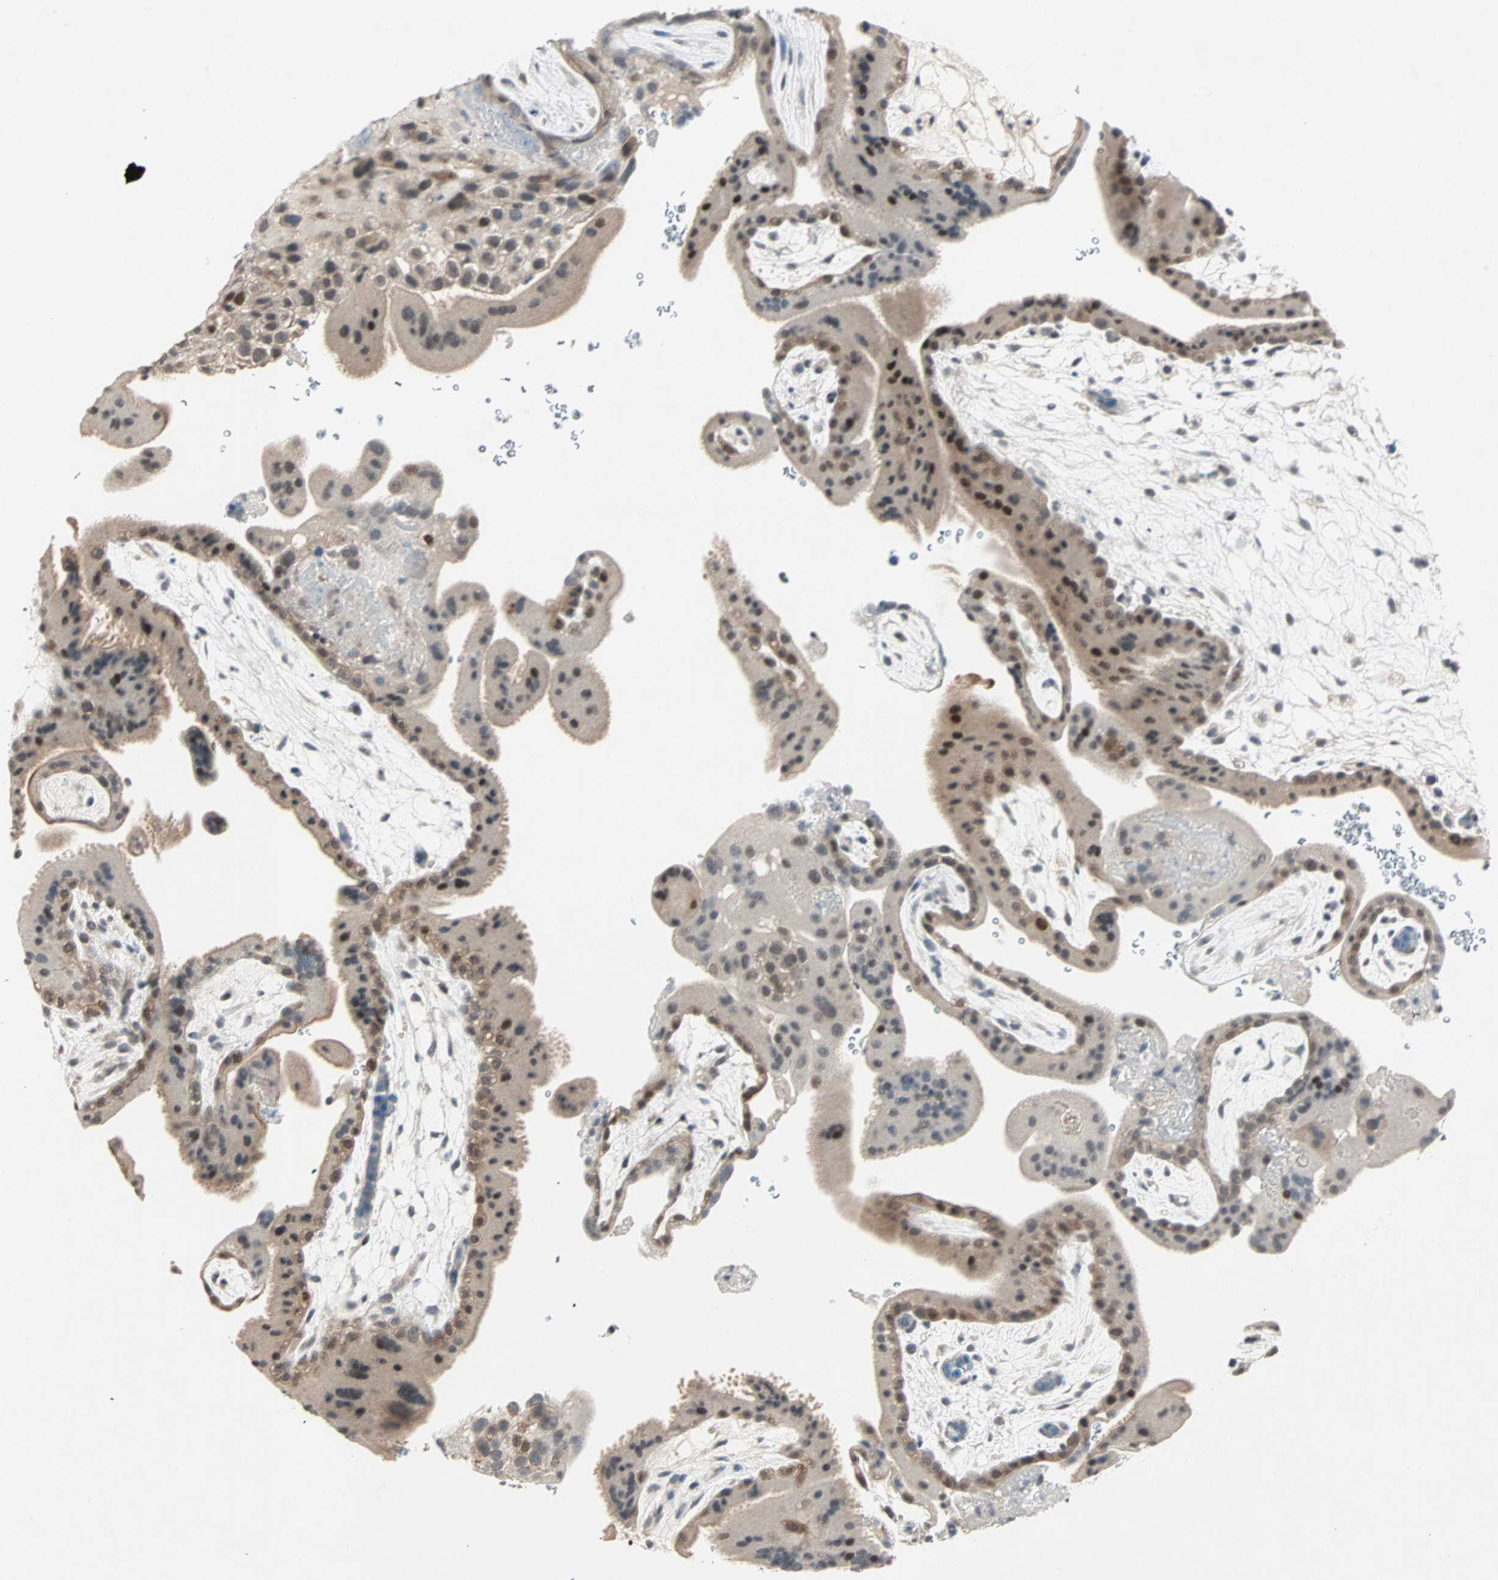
{"staining": {"intensity": "moderate", "quantity": ">75%", "location": "cytoplasmic/membranous,nuclear"}, "tissue": "placenta", "cell_type": "Decidual cells", "image_type": "normal", "snomed": [{"axis": "morphology", "description": "Normal tissue, NOS"}, {"axis": "topography", "description": "Placenta"}], "caption": "About >75% of decidual cells in unremarkable placenta display moderate cytoplasmic/membranous,nuclear protein expression as visualized by brown immunohistochemical staining.", "gene": "RTL6", "patient": {"sex": "female", "age": 19}}